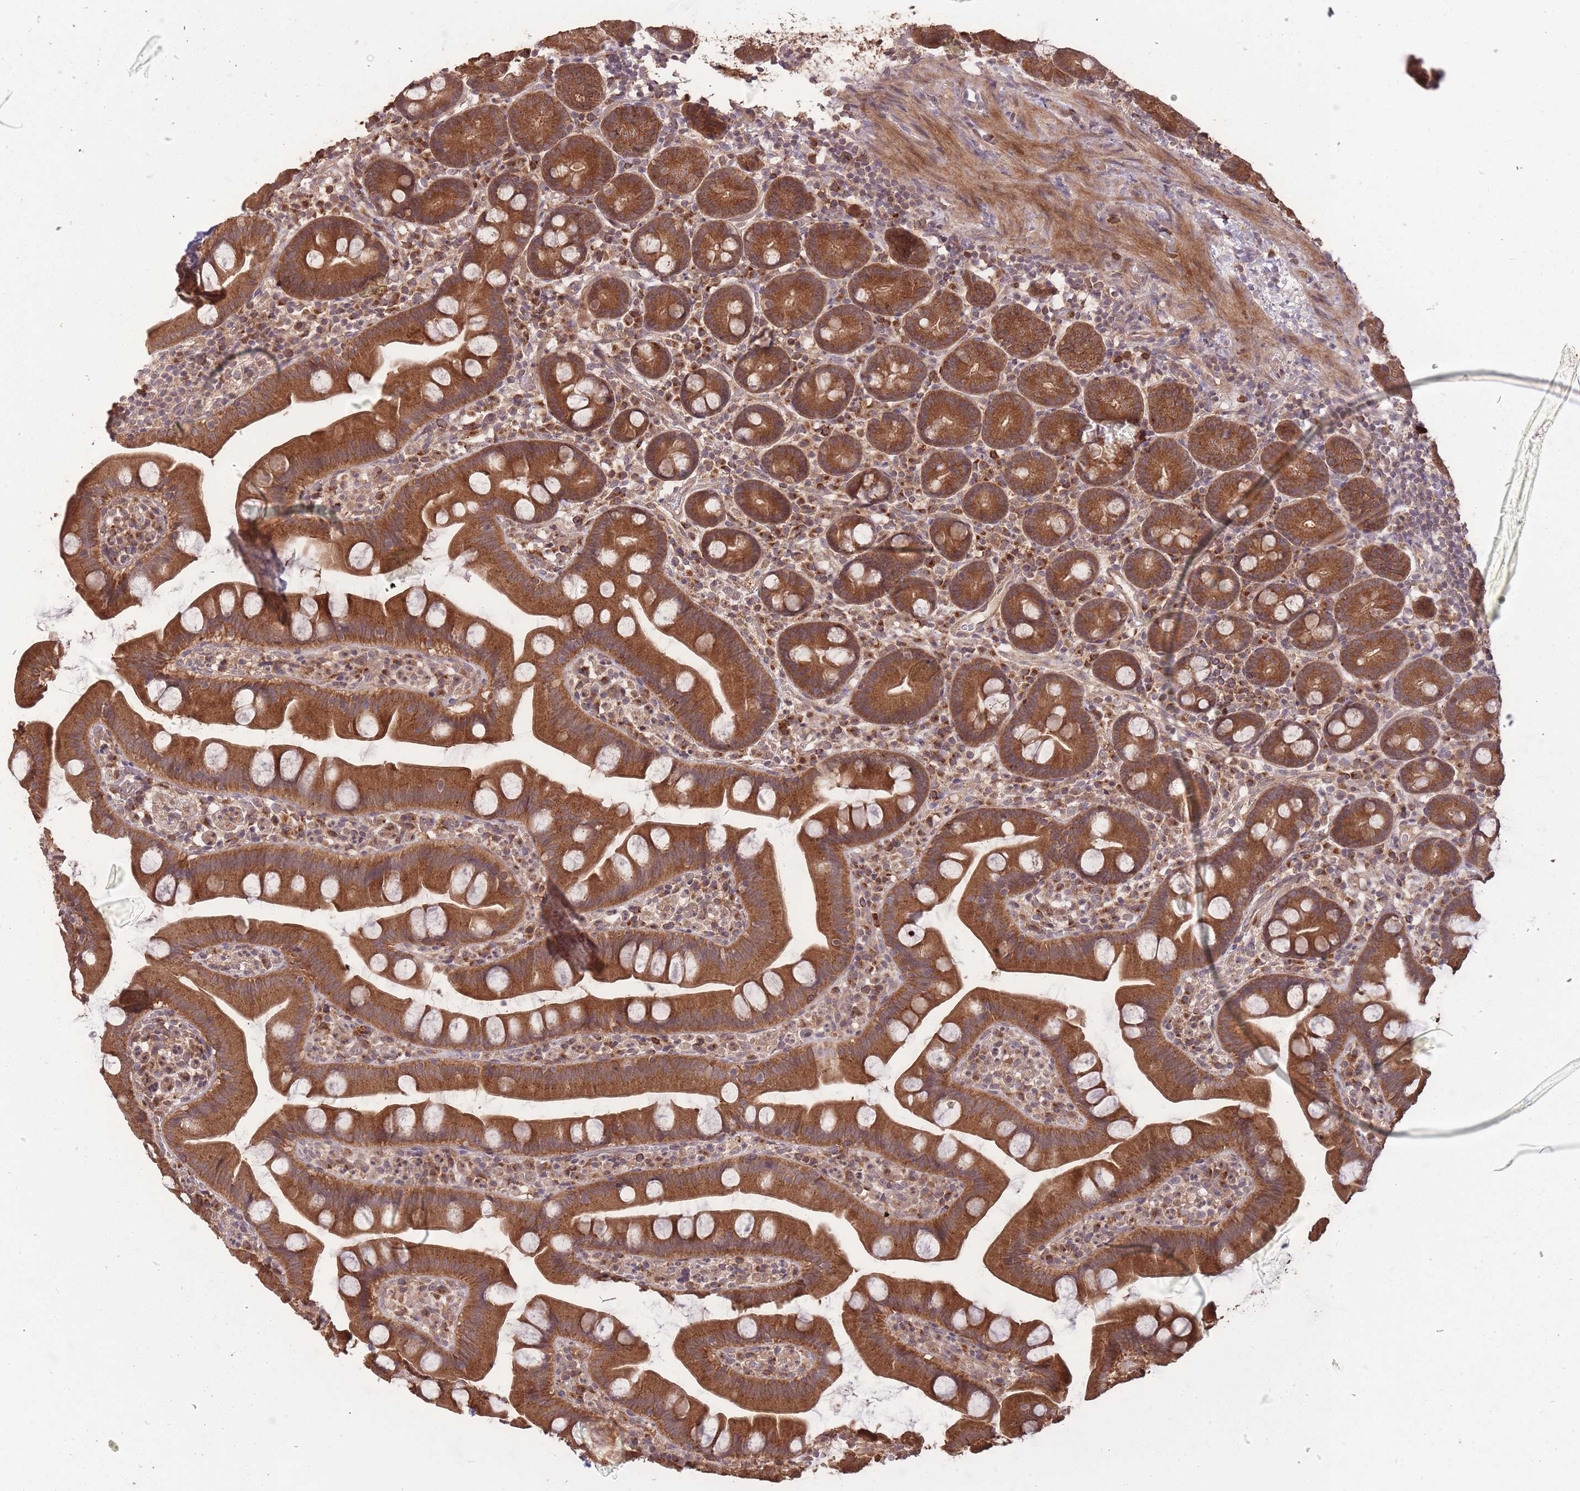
{"staining": {"intensity": "strong", "quantity": ">75%", "location": "cytoplasmic/membranous"}, "tissue": "small intestine", "cell_type": "Glandular cells", "image_type": "normal", "snomed": [{"axis": "morphology", "description": "Normal tissue, NOS"}, {"axis": "topography", "description": "Small intestine"}], "caption": "High-magnification brightfield microscopy of normal small intestine stained with DAB (3,3'-diaminobenzidine) (brown) and counterstained with hematoxylin (blue). glandular cells exhibit strong cytoplasmic/membranous positivity is identified in approximately>75% of cells.", "gene": "ERBB3", "patient": {"sex": "female", "age": 68}}